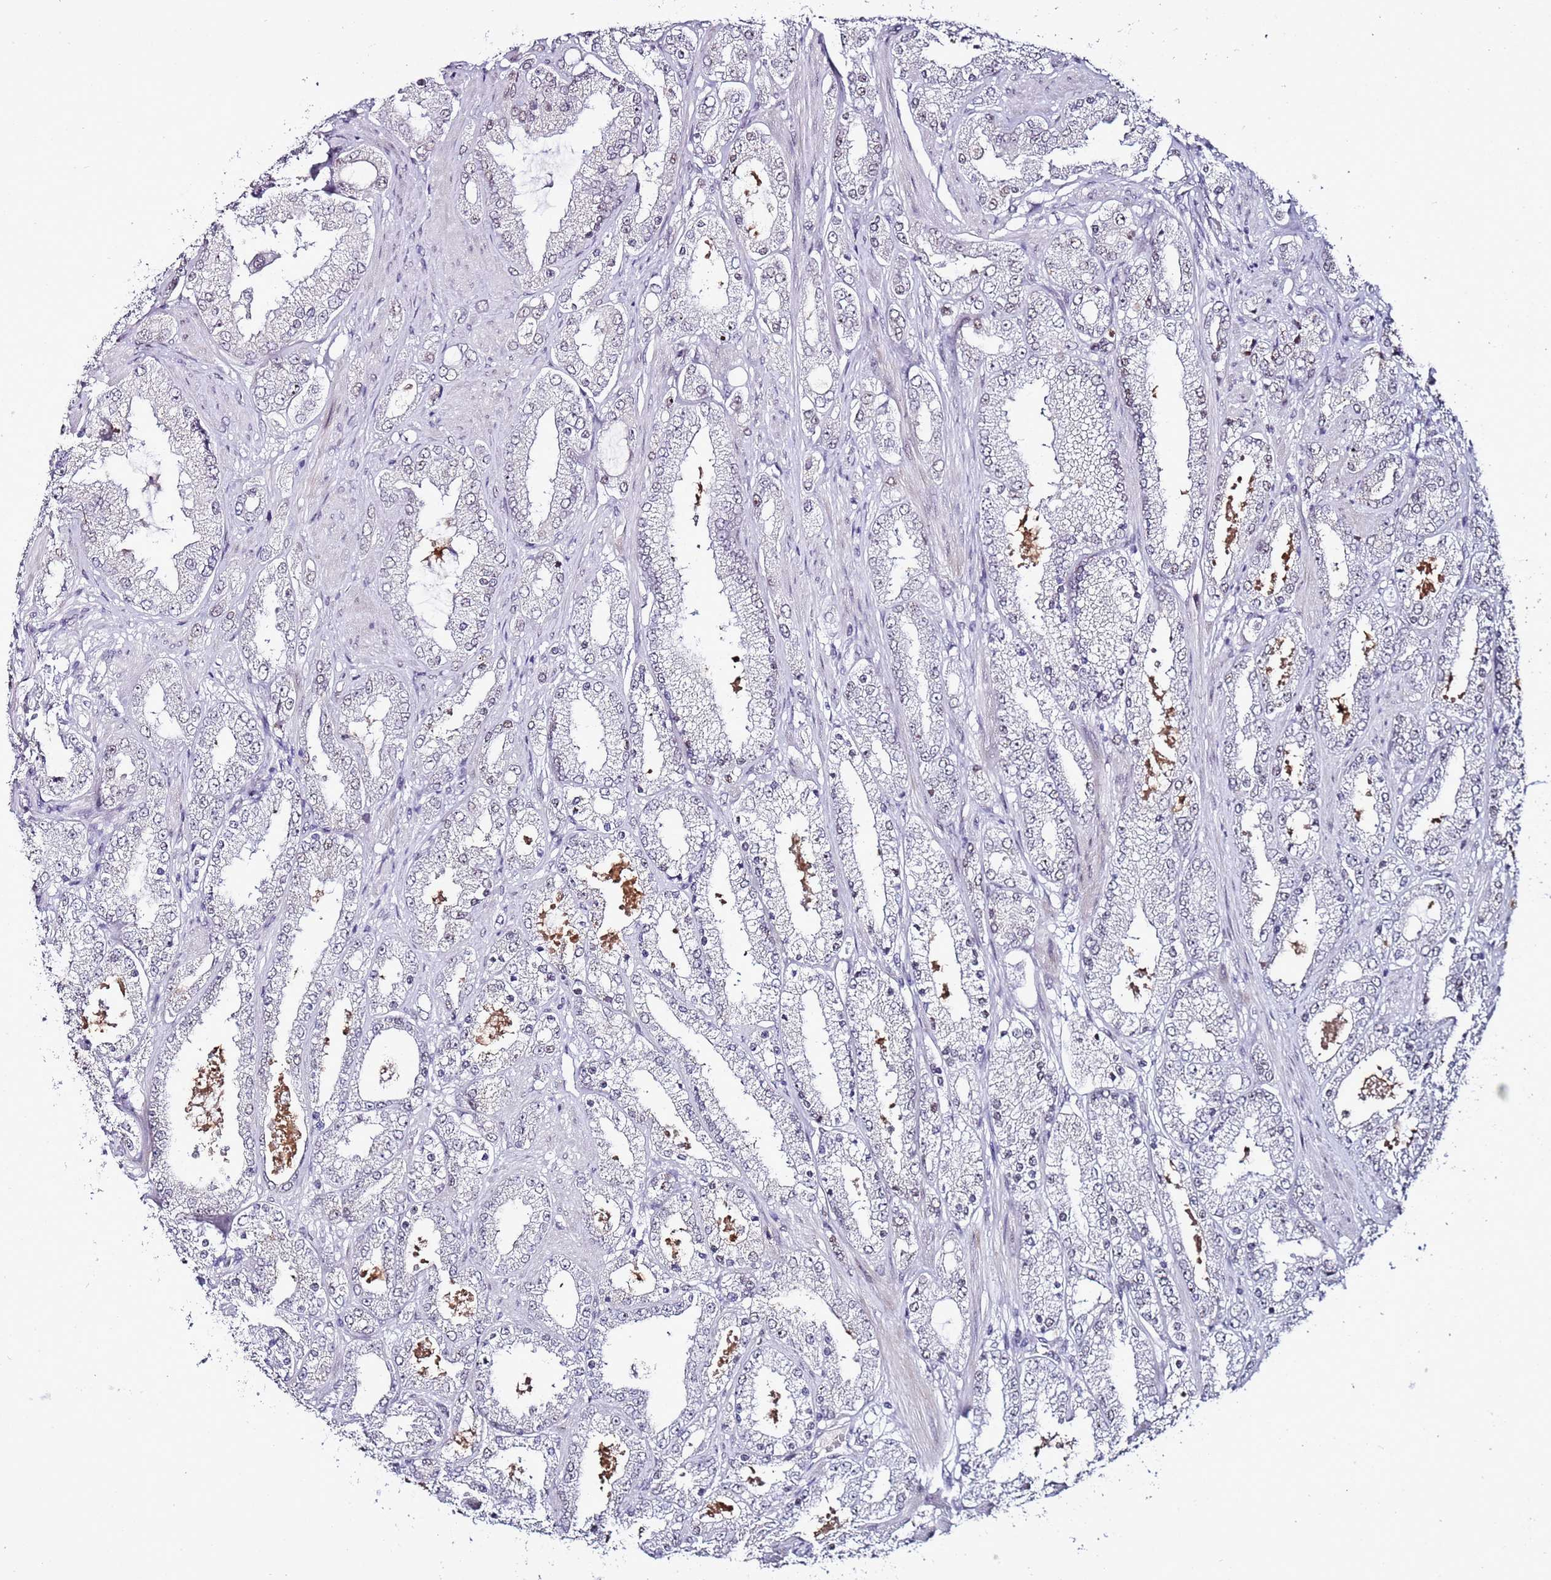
{"staining": {"intensity": "weak", "quantity": "<25%", "location": "nuclear"}, "tissue": "prostate cancer", "cell_type": "Tumor cells", "image_type": "cancer", "snomed": [{"axis": "morphology", "description": "Adenocarcinoma, High grade"}, {"axis": "topography", "description": "Prostate"}], "caption": "Immunohistochemistry (IHC) image of neoplastic tissue: human adenocarcinoma (high-grade) (prostate) stained with DAB exhibits no significant protein positivity in tumor cells.", "gene": "PSMA7", "patient": {"sex": "male", "age": 68}}